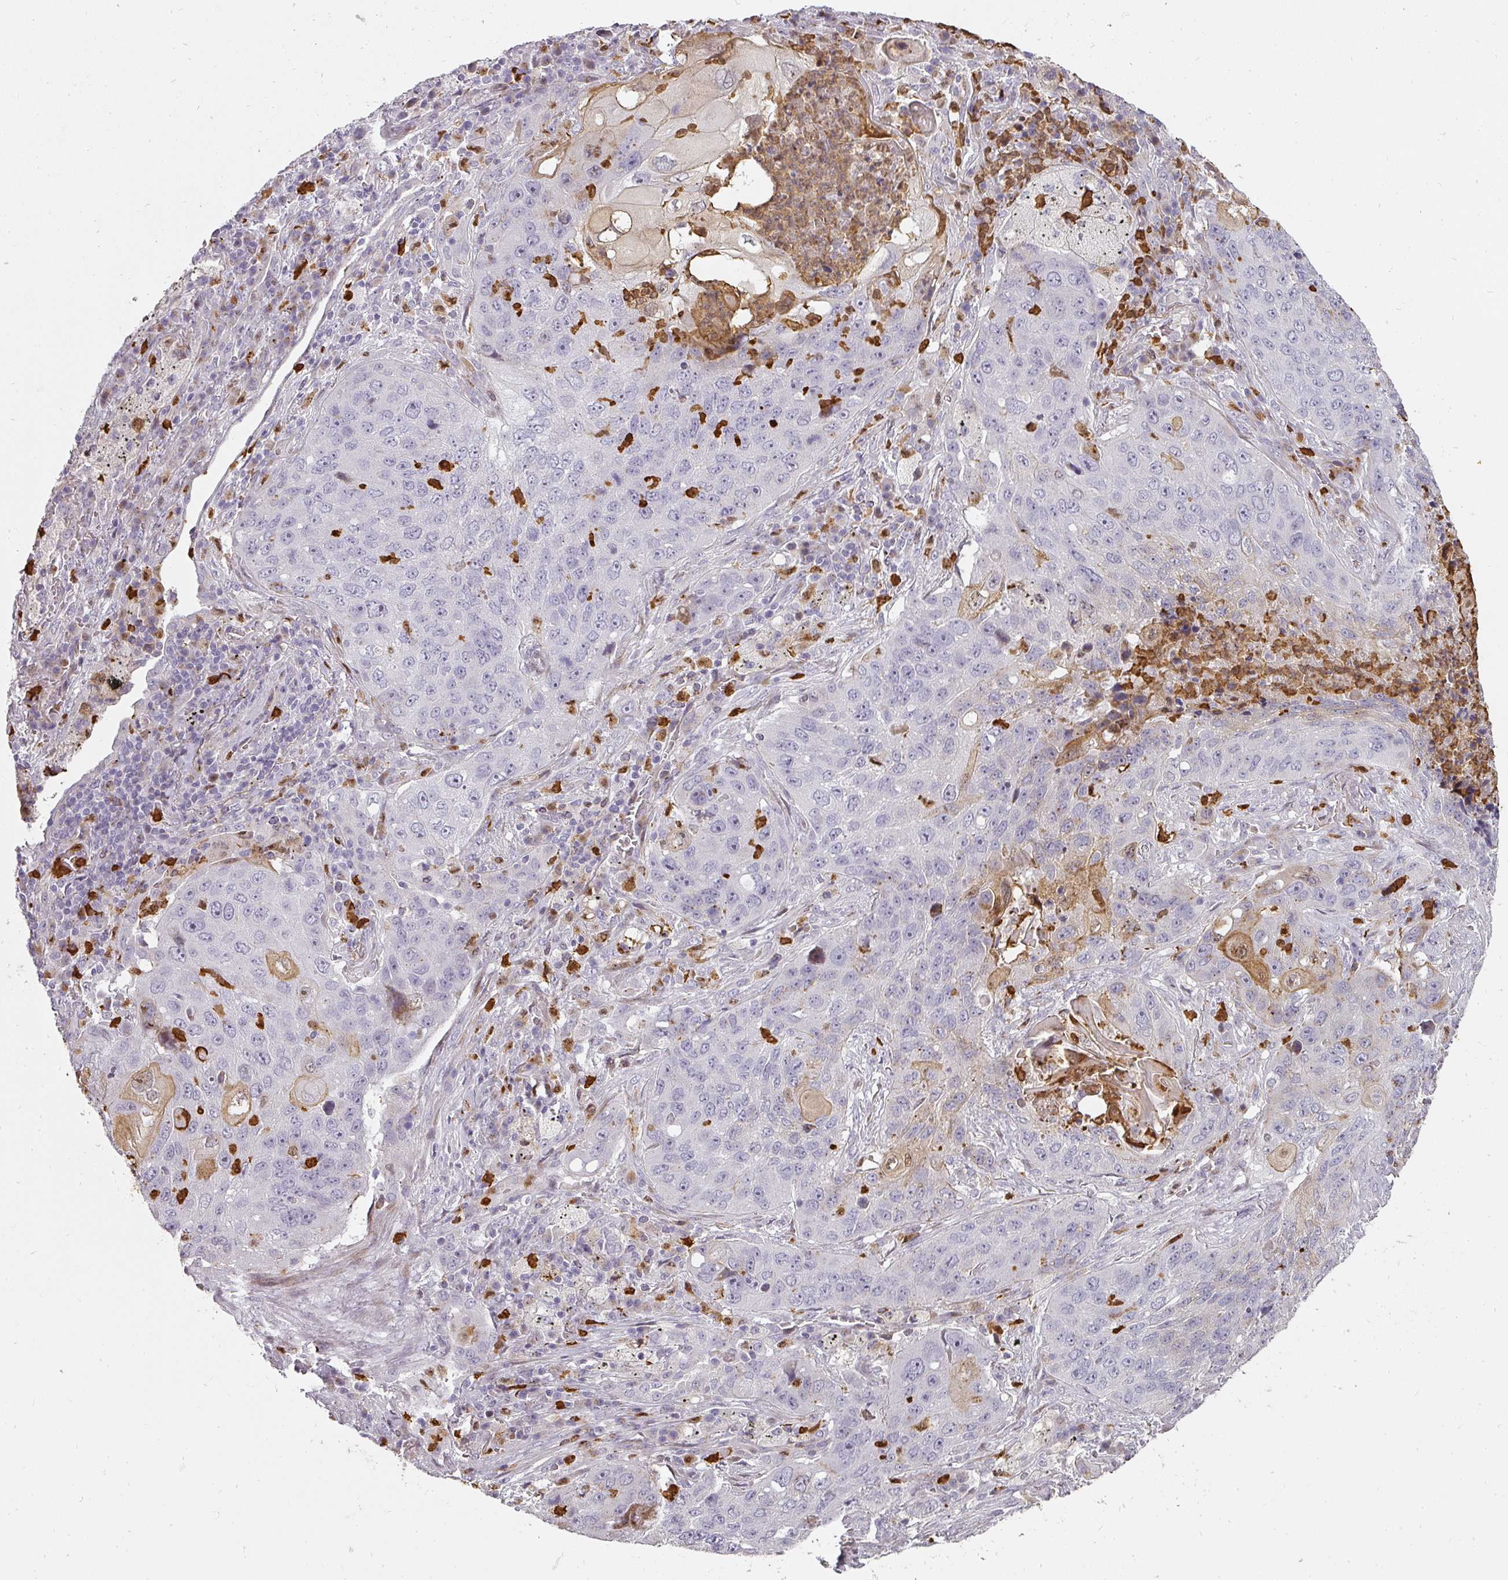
{"staining": {"intensity": "moderate", "quantity": "<25%", "location": "cytoplasmic/membranous"}, "tissue": "lung cancer", "cell_type": "Tumor cells", "image_type": "cancer", "snomed": [{"axis": "morphology", "description": "Squamous cell carcinoma, NOS"}, {"axis": "topography", "description": "Lung"}], "caption": "Immunohistochemical staining of squamous cell carcinoma (lung) reveals moderate cytoplasmic/membranous protein expression in approximately <25% of tumor cells. (DAB (3,3'-diaminobenzidine) IHC, brown staining for protein, blue staining for nuclei).", "gene": "BIK", "patient": {"sex": "female", "age": 63}}